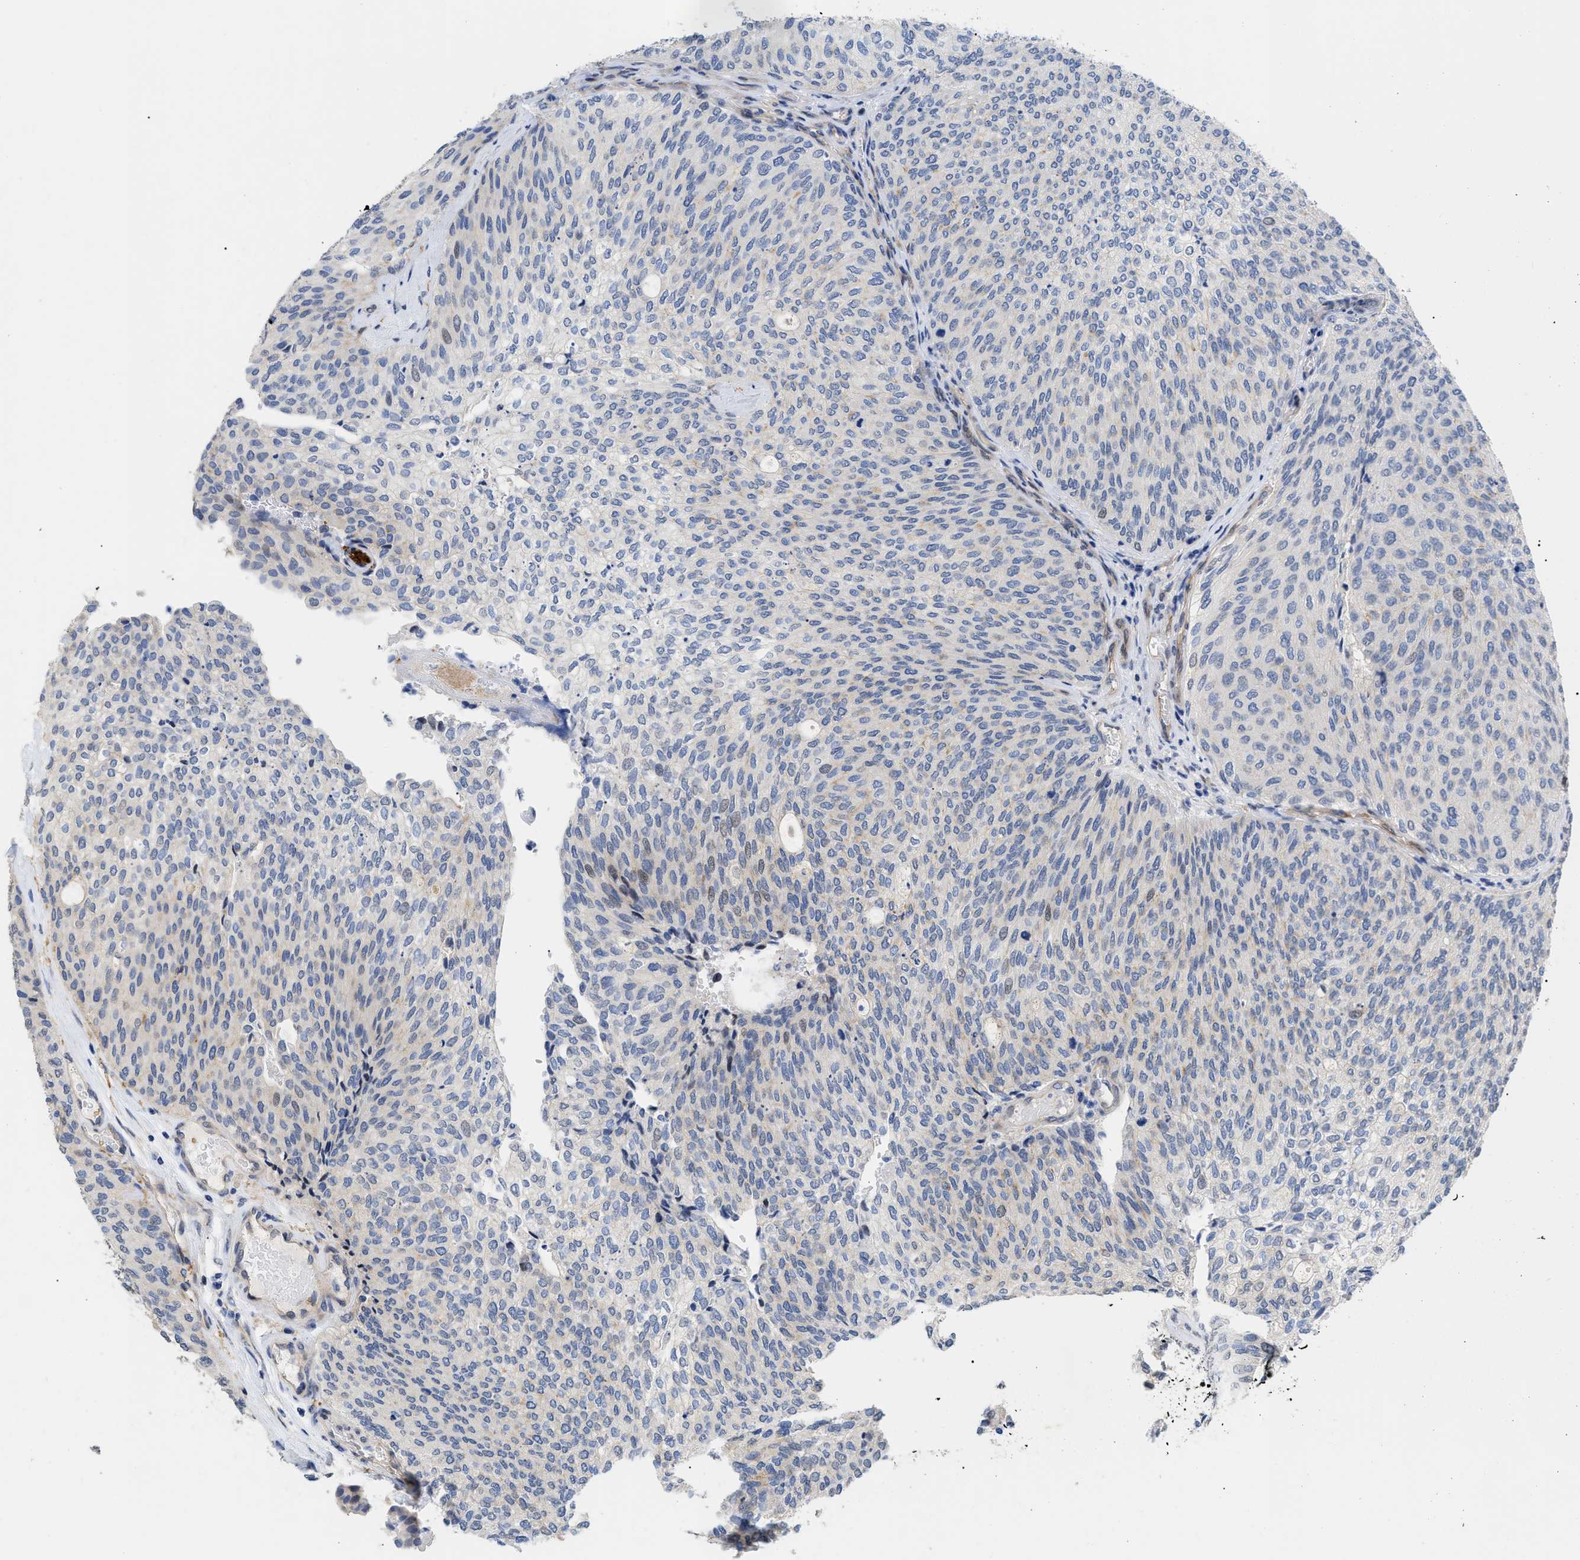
{"staining": {"intensity": "negative", "quantity": "none", "location": "none"}, "tissue": "urothelial cancer", "cell_type": "Tumor cells", "image_type": "cancer", "snomed": [{"axis": "morphology", "description": "Urothelial carcinoma, Low grade"}, {"axis": "topography", "description": "Urinary bladder"}], "caption": "This micrograph is of urothelial cancer stained with immunohistochemistry (IHC) to label a protein in brown with the nuclei are counter-stained blue. There is no expression in tumor cells. The staining is performed using DAB (3,3'-diaminobenzidine) brown chromogen with nuclei counter-stained in using hematoxylin.", "gene": "SFXN5", "patient": {"sex": "female", "age": 79}}